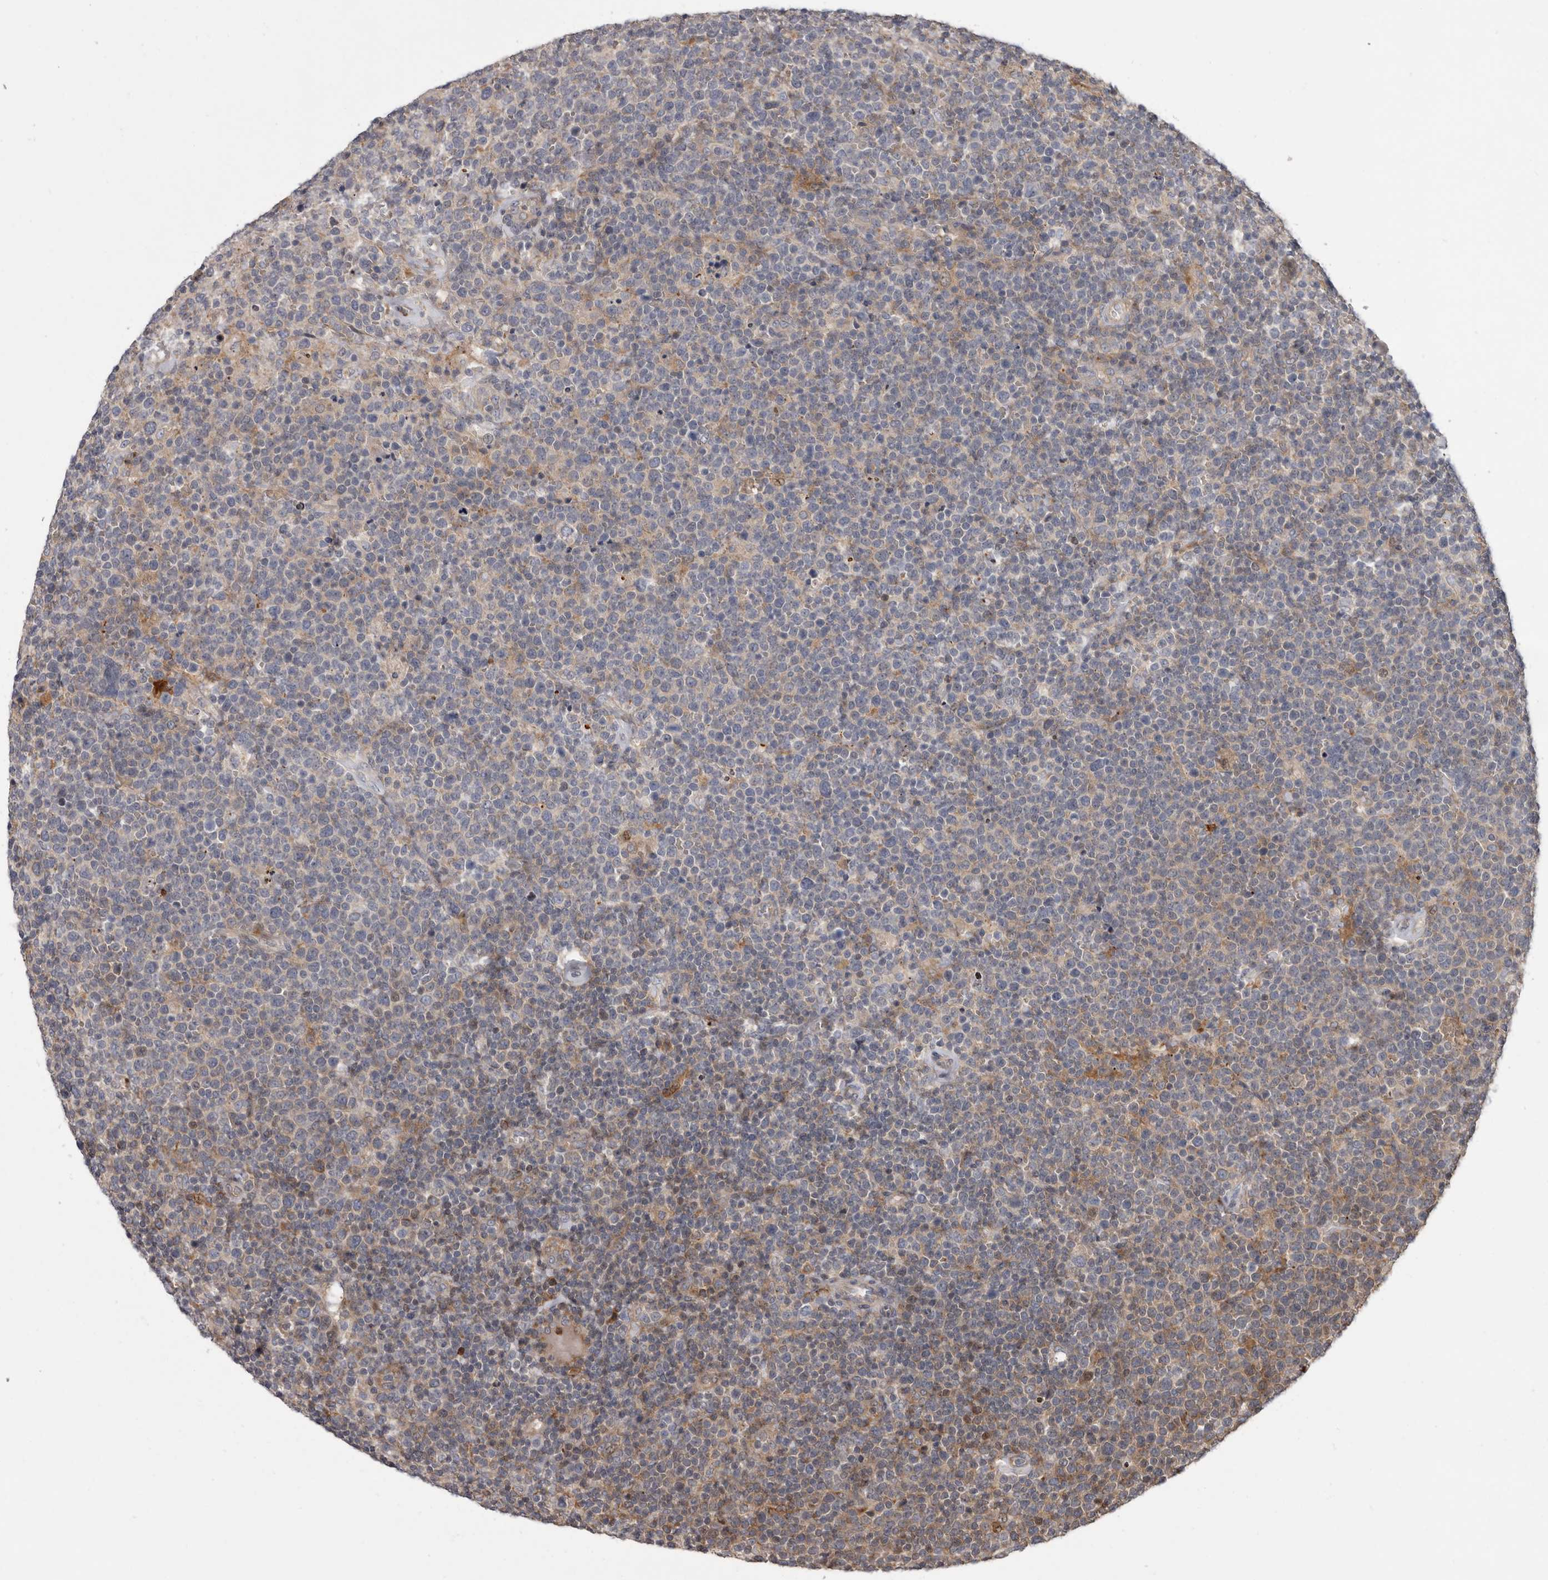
{"staining": {"intensity": "negative", "quantity": "none", "location": "none"}, "tissue": "lymphoma", "cell_type": "Tumor cells", "image_type": "cancer", "snomed": [{"axis": "morphology", "description": "Malignant lymphoma, non-Hodgkin's type, High grade"}, {"axis": "topography", "description": "Lymph node"}], "caption": "An IHC histopathology image of high-grade malignant lymphoma, non-Hodgkin's type is shown. There is no staining in tumor cells of high-grade malignant lymphoma, non-Hodgkin's type. (IHC, brightfield microscopy, high magnification).", "gene": "FGFR4", "patient": {"sex": "male", "age": 61}}